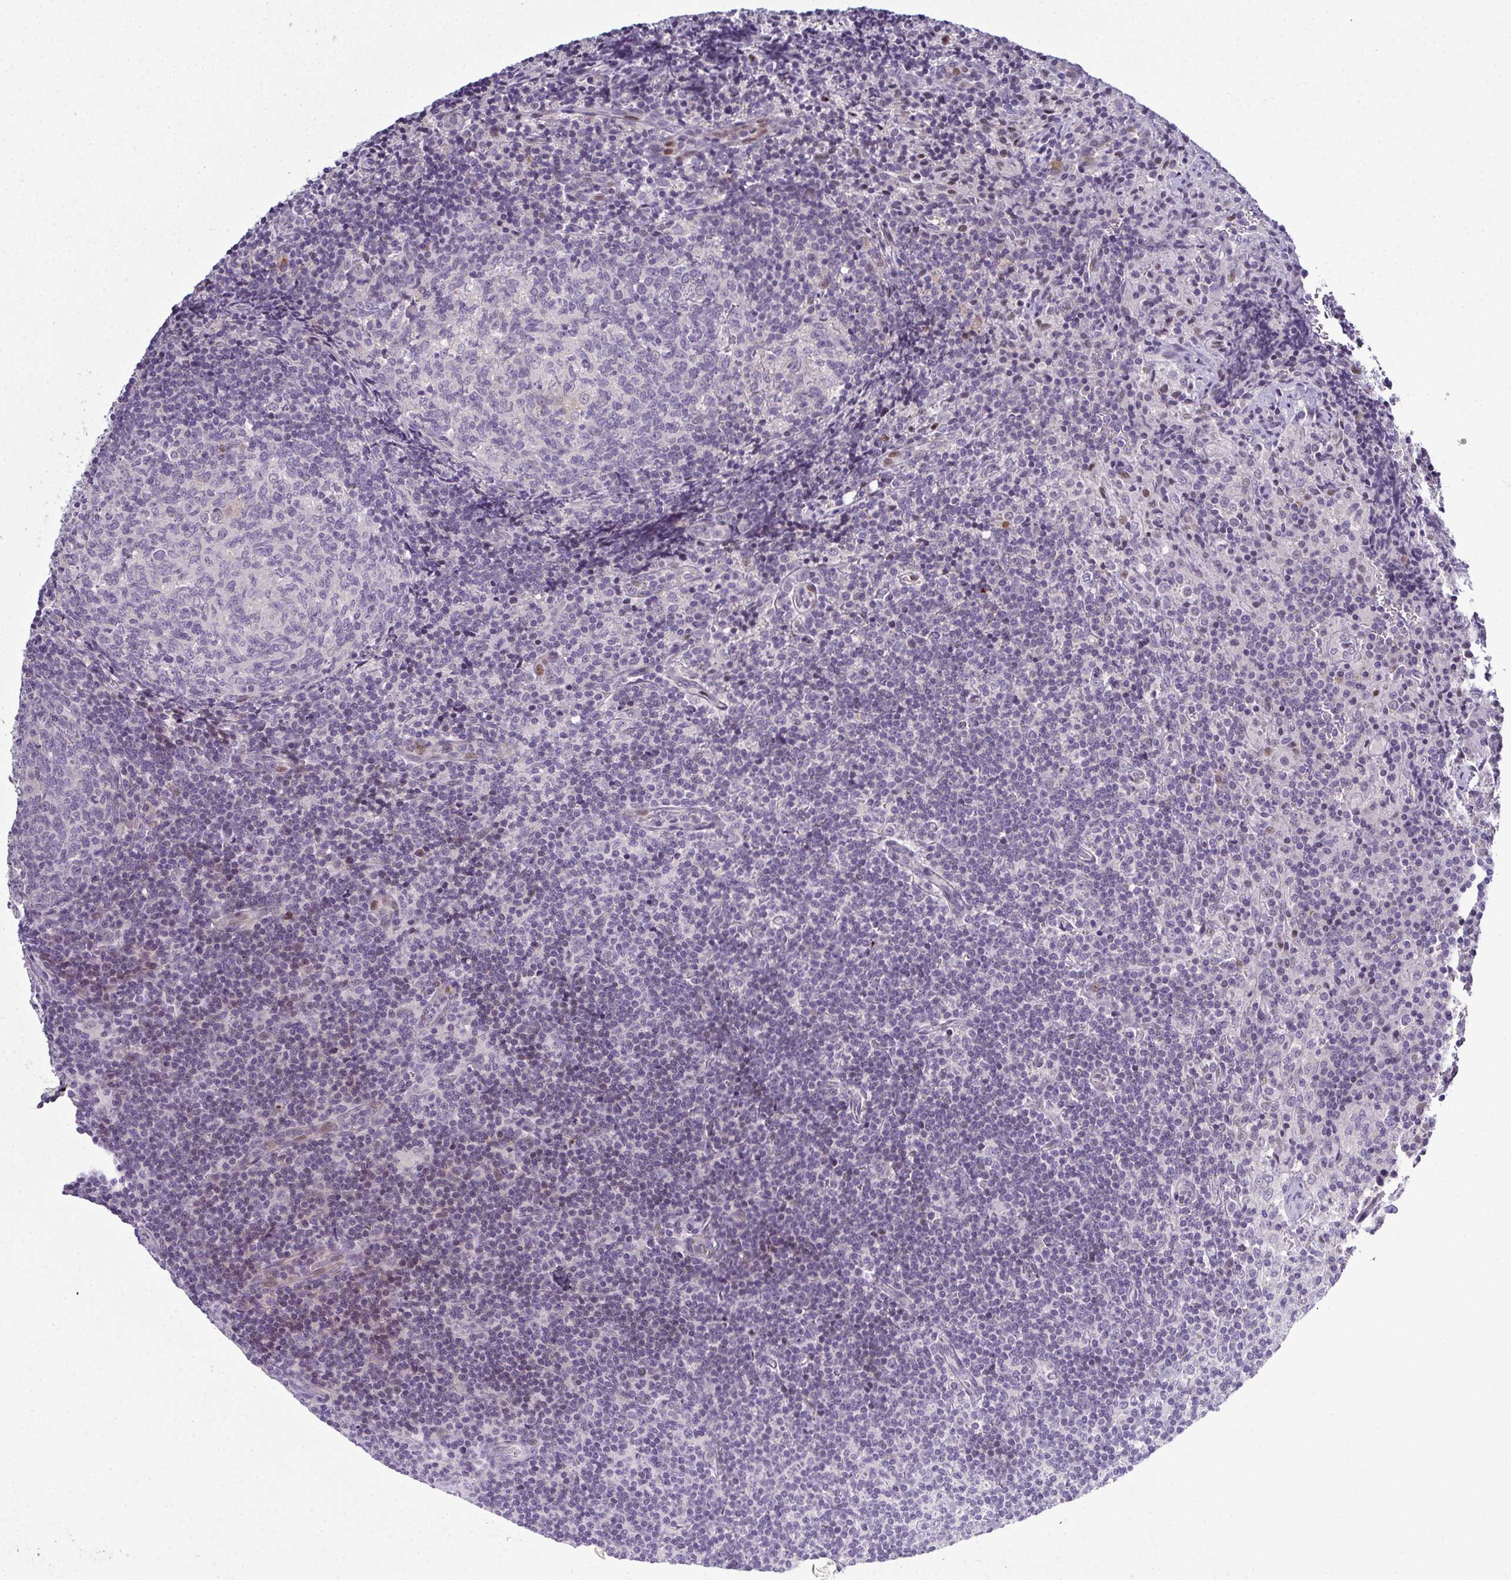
{"staining": {"intensity": "negative", "quantity": "none", "location": "none"}, "tissue": "lymph node", "cell_type": "Germinal center cells", "image_type": "normal", "snomed": [{"axis": "morphology", "description": "Normal tissue, NOS"}, {"axis": "topography", "description": "Lymph node"}], "caption": "An immunohistochemistry photomicrograph of unremarkable lymph node is shown. There is no staining in germinal center cells of lymph node. Nuclei are stained in blue.", "gene": "ODF1", "patient": {"sex": "male", "age": 67}}